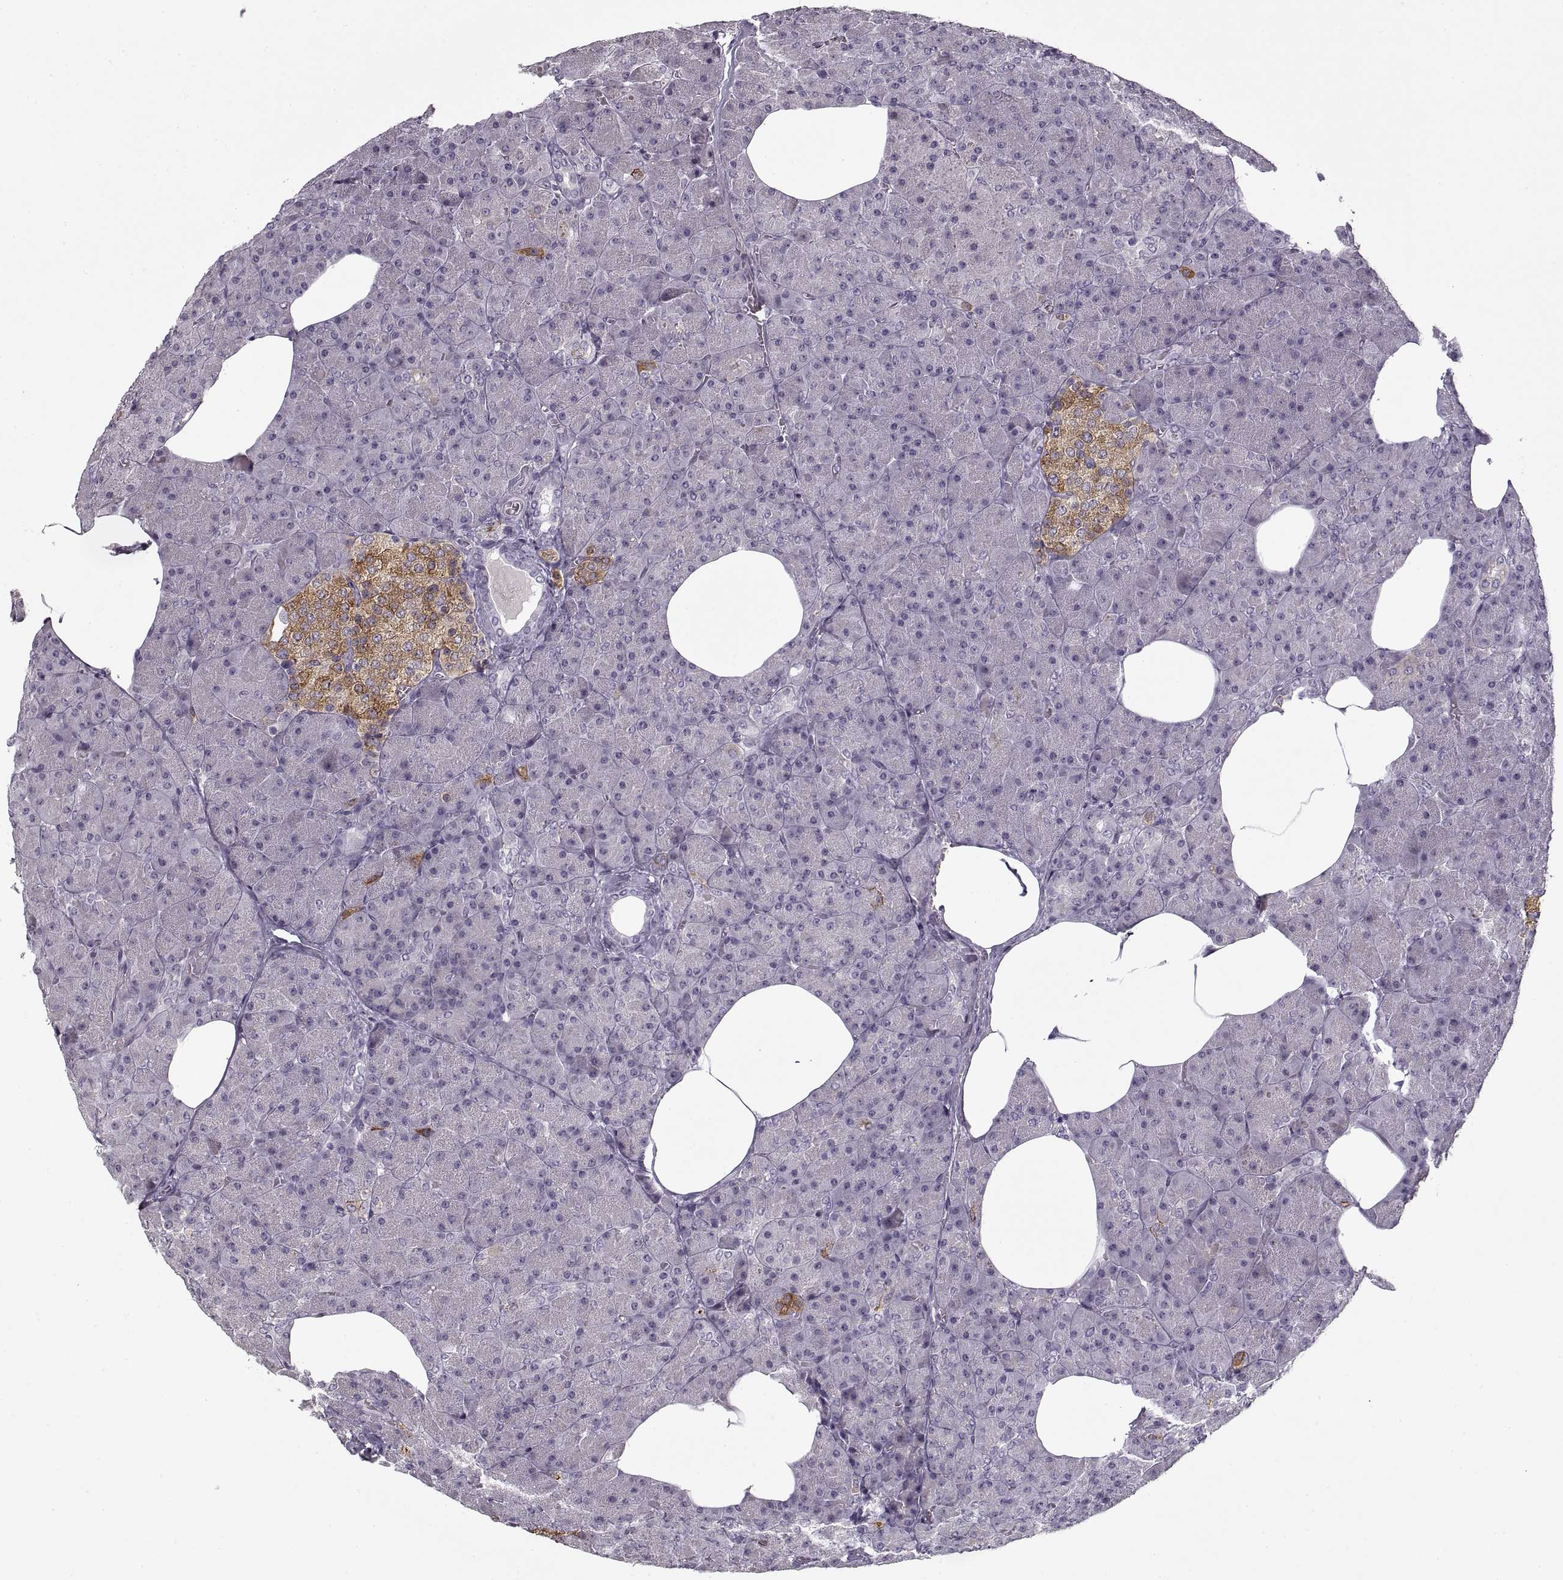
{"staining": {"intensity": "negative", "quantity": "none", "location": "none"}, "tissue": "pancreas", "cell_type": "Exocrine glandular cells", "image_type": "normal", "snomed": [{"axis": "morphology", "description": "Normal tissue, NOS"}, {"axis": "topography", "description": "Pancreas"}], "caption": "Unremarkable pancreas was stained to show a protein in brown. There is no significant positivity in exocrine glandular cells.", "gene": "GAD2", "patient": {"sex": "female", "age": 45}}